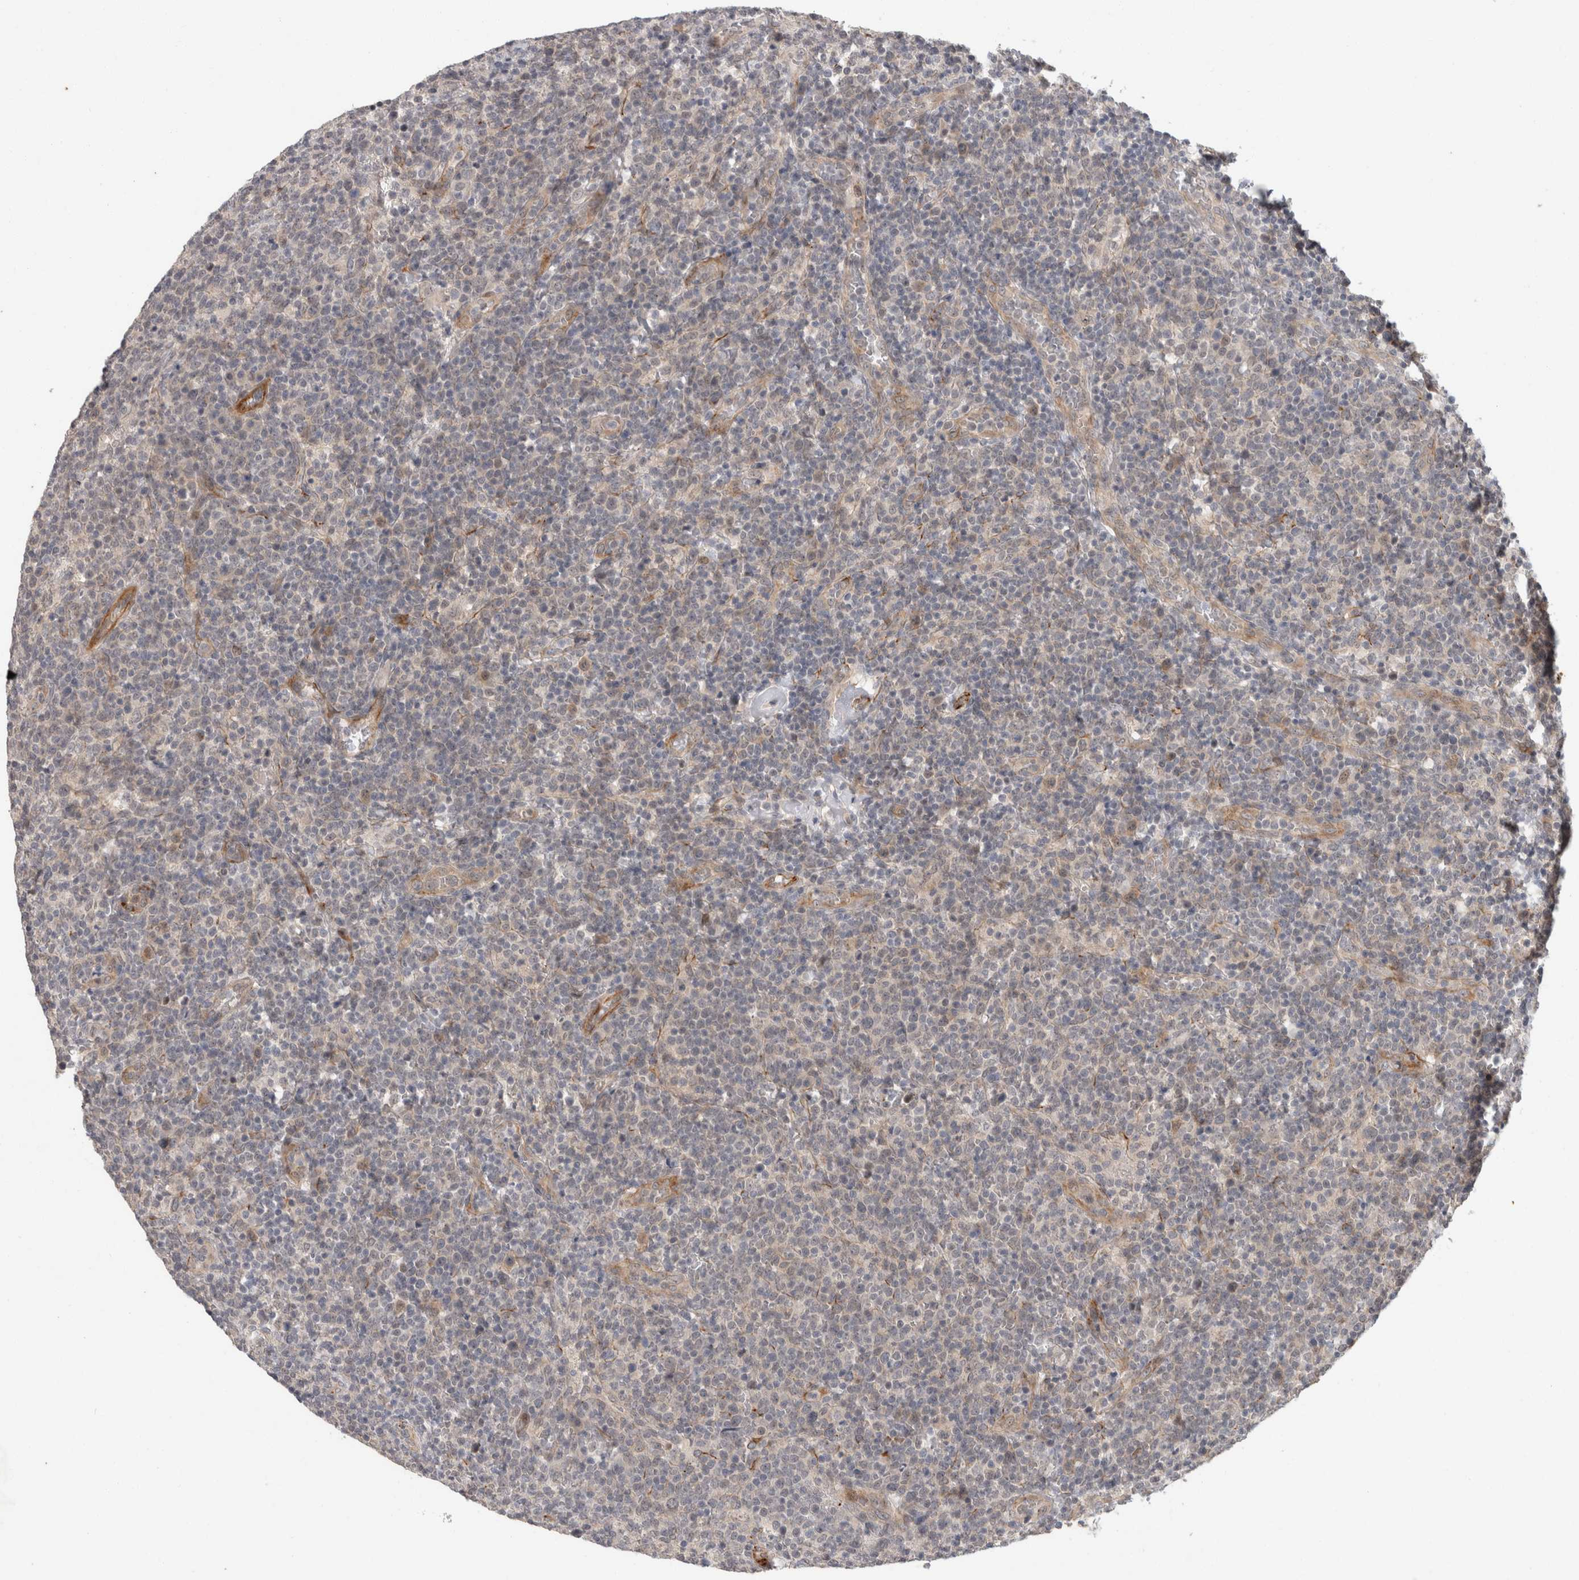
{"staining": {"intensity": "negative", "quantity": "none", "location": "none"}, "tissue": "lymphoma", "cell_type": "Tumor cells", "image_type": "cancer", "snomed": [{"axis": "morphology", "description": "Malignant lymphoma, non-Hodgkin's type, High grade"}, {"axis": "topography", "description": "Lymph node"}], "caption": "Immunohistochemistry micrograph of neoplastic tissue: lymphoma stained with DAB shows no significant protein positivity in tumor cells.", "gene": "CRISPLD1", "patient": {"sex": "male", "age": 61}}